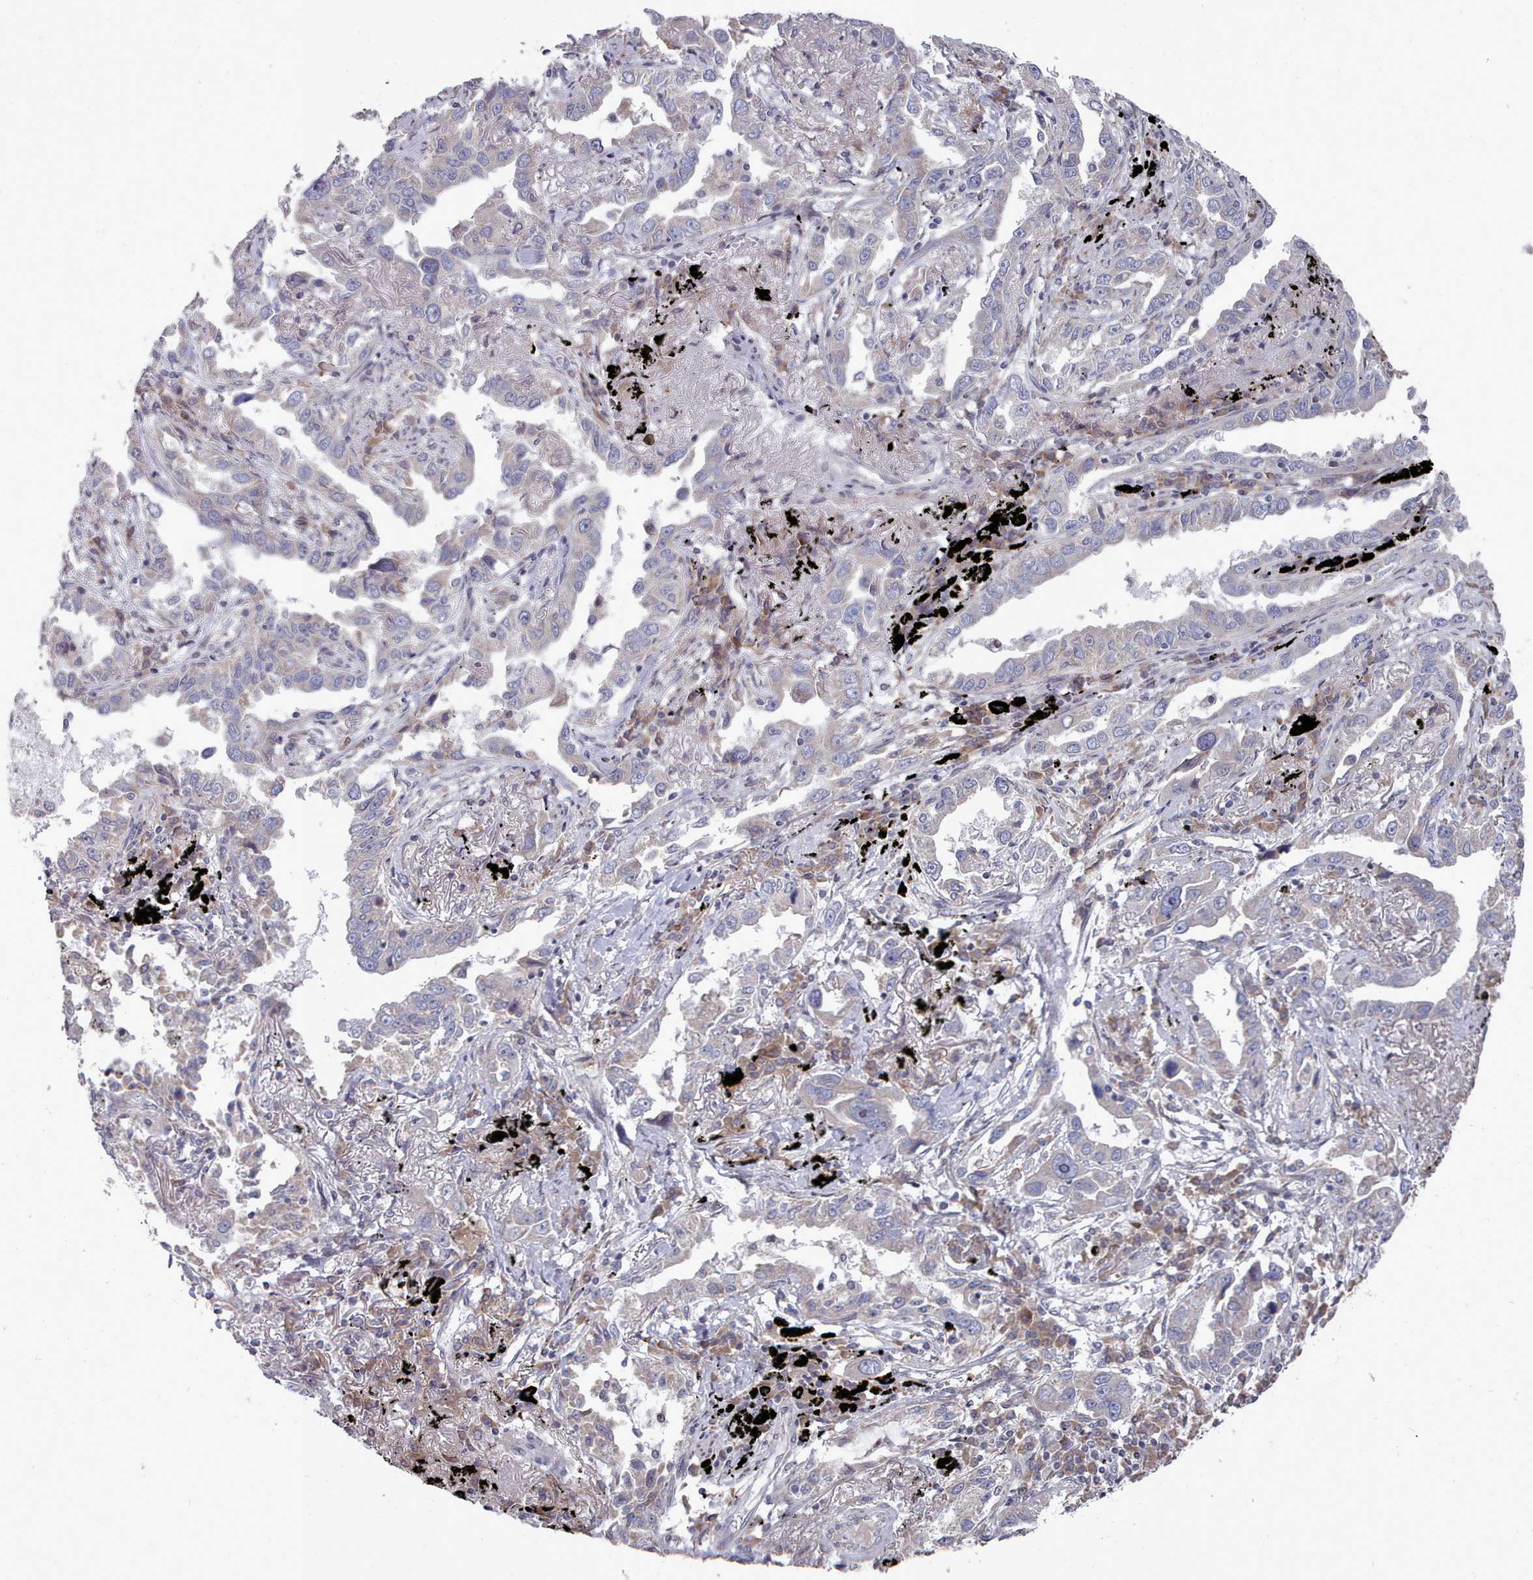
{"staining": {"intensity": "negative", "quantity": "none", "location": "none"}, "tissue": "lung cancer", "cell_type": "Tumor cells", "image_type": "cancer", "snomed": [{"axis": "morphology", "description": "Adenocarcinoma, NOS"}, {"axis": "topography", "description": "Lung"}], "caption": "Adenocarcinoma (lung) was stained to show a protein in brown. There is no significant expression in tumor cells.", "gene": "ACKR3", "patient": {"sex": "male", "age": 67}}